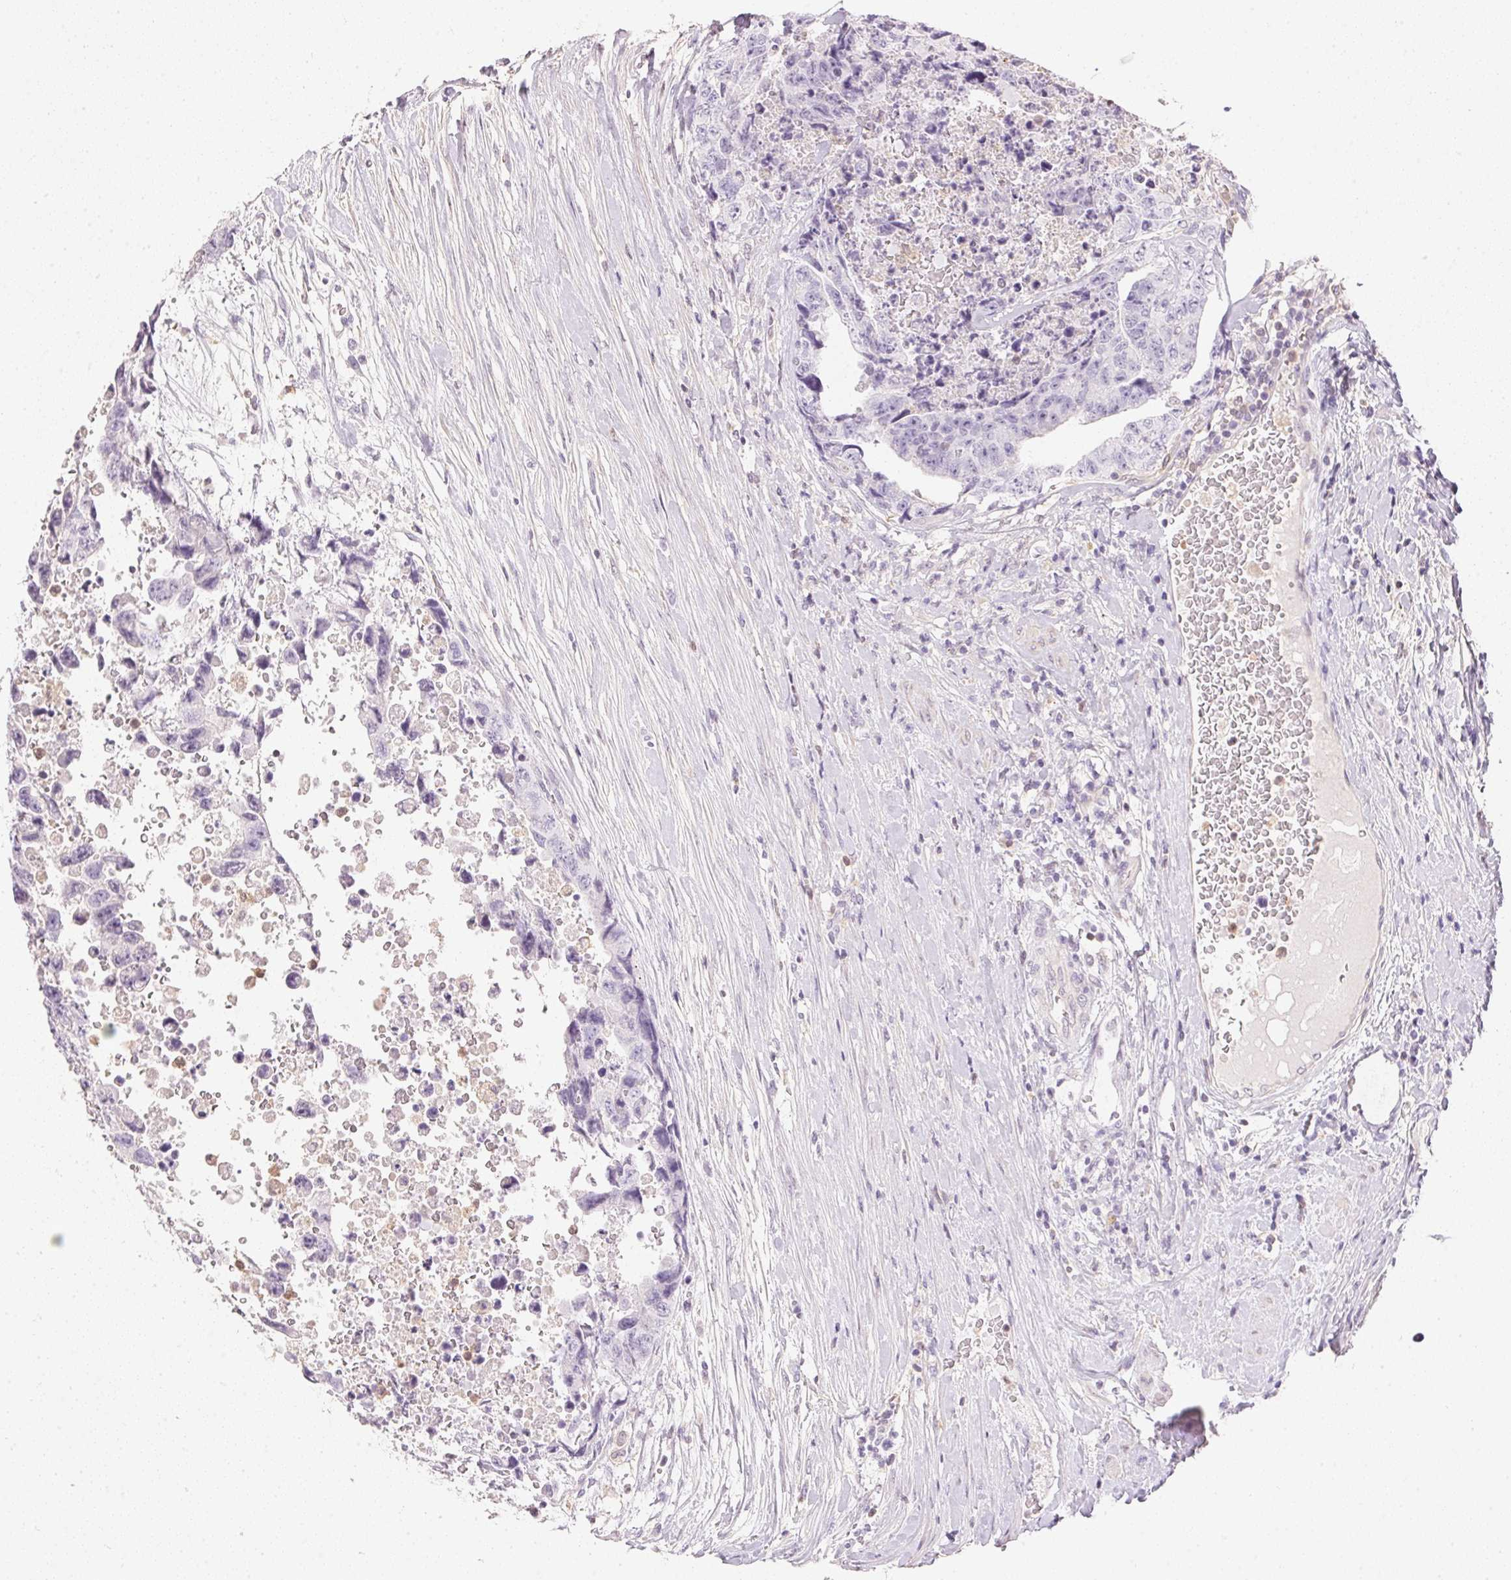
{"staining": {"intensity": "negative", "quantity": "none", "location": "none"}, "tissue": "testis cancer", "cell_type": "Tumor cells", "image_type": "cancer", "snomed": [{"axis": "morphology", "description": "Carcinoma, Embryonal, NOS"}, {"axis": "topography", "description": "Testis"}], "caption": "DAB immunohistochemical staining of testis embryonal carcinoma displays no significant expression in tumor cells.", "gene": "S100A3", "patient": {"sex": "male", "age": 24}}